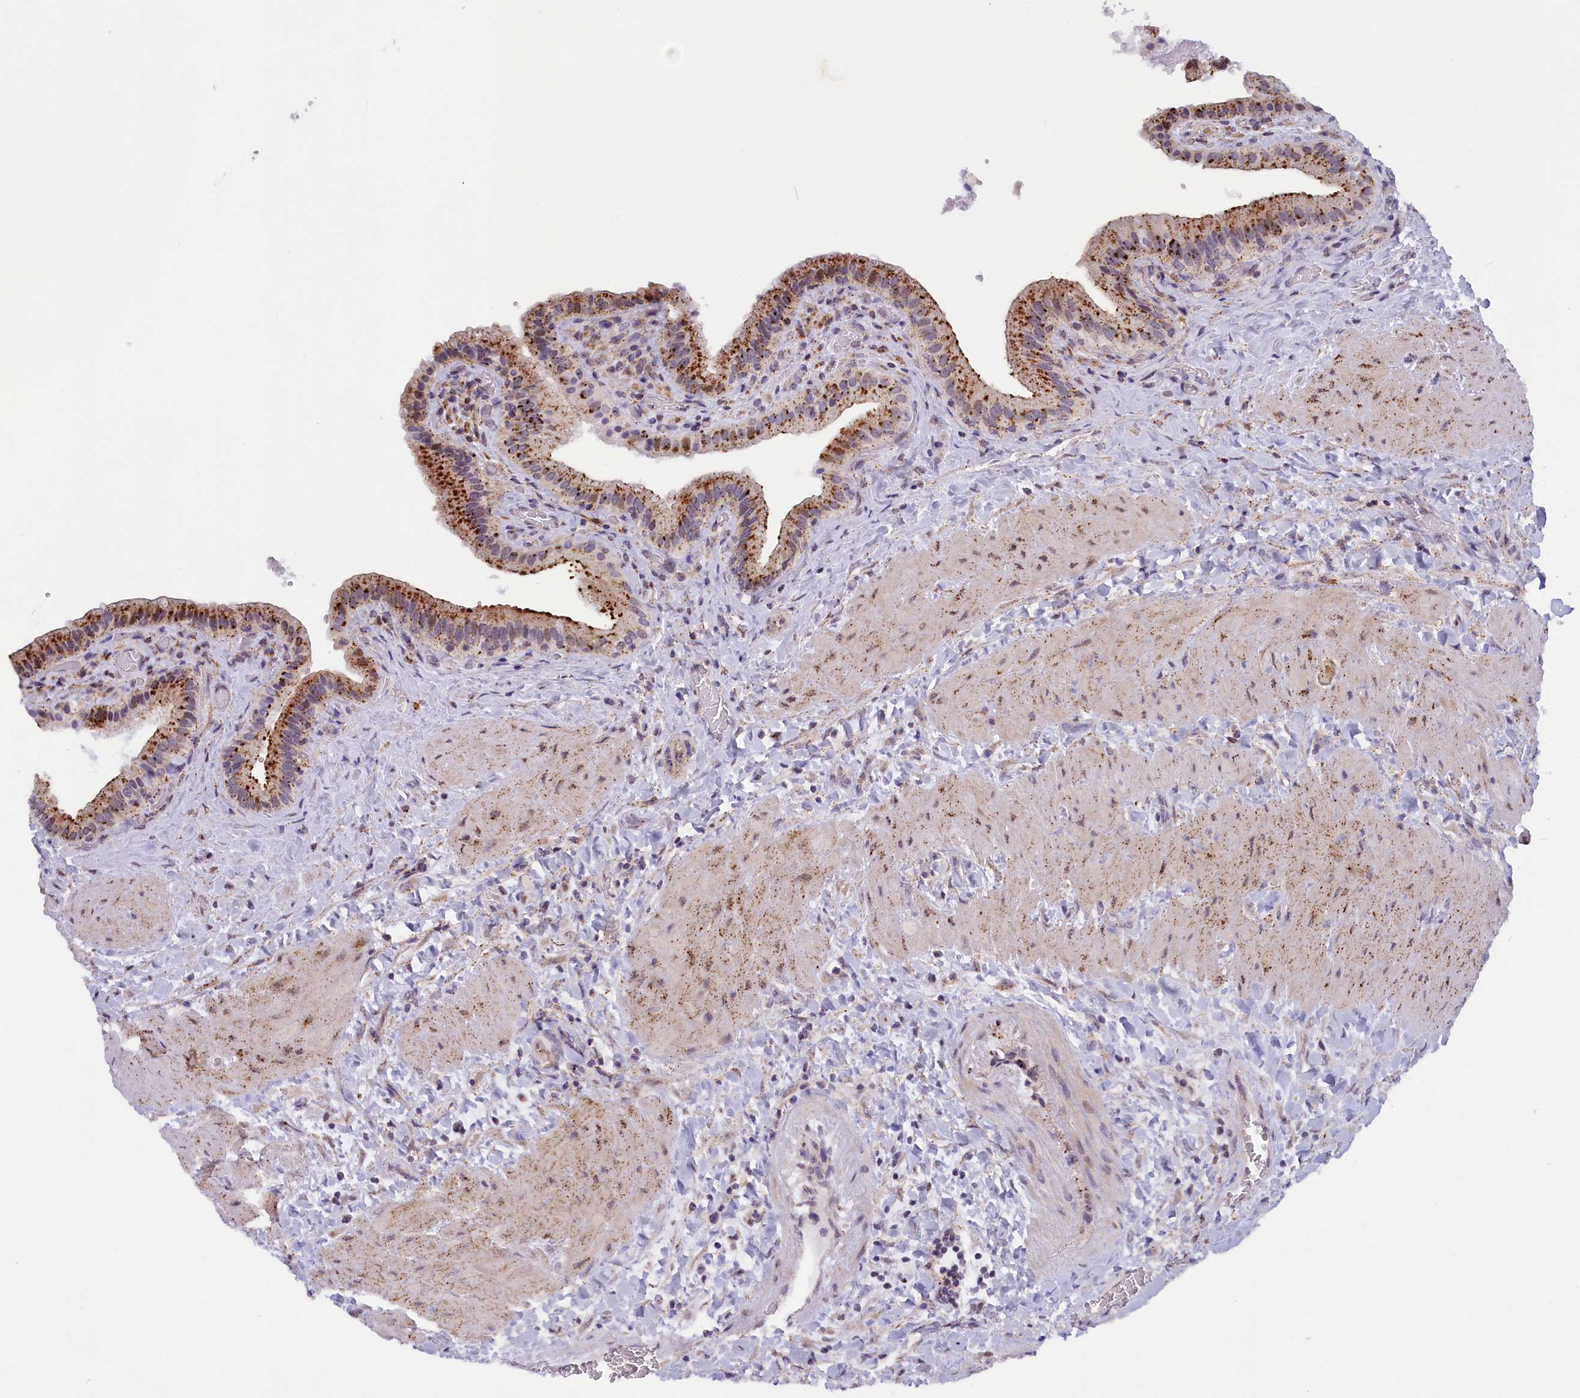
{"staining": {"intensity": "strong", "quantity": ">75%", "location": "cytoplasmic/membranous"}, "tissue": "gallbladder", "cell_type": "Glandular cells", "image_type": "normal", "snomed": [{"axis": "morphology", "description": "Normal tissue, NOS"}, {"axis": "topography", "description": "Gallbladder"}], "caption": "Glandular cells reveal high levels of strong cytoplasmic/membranous positivity in approximately >75% of cells in normal gallbladder.", "gene": "HYKK", "patient": {"sex": "male", "age": 24}}